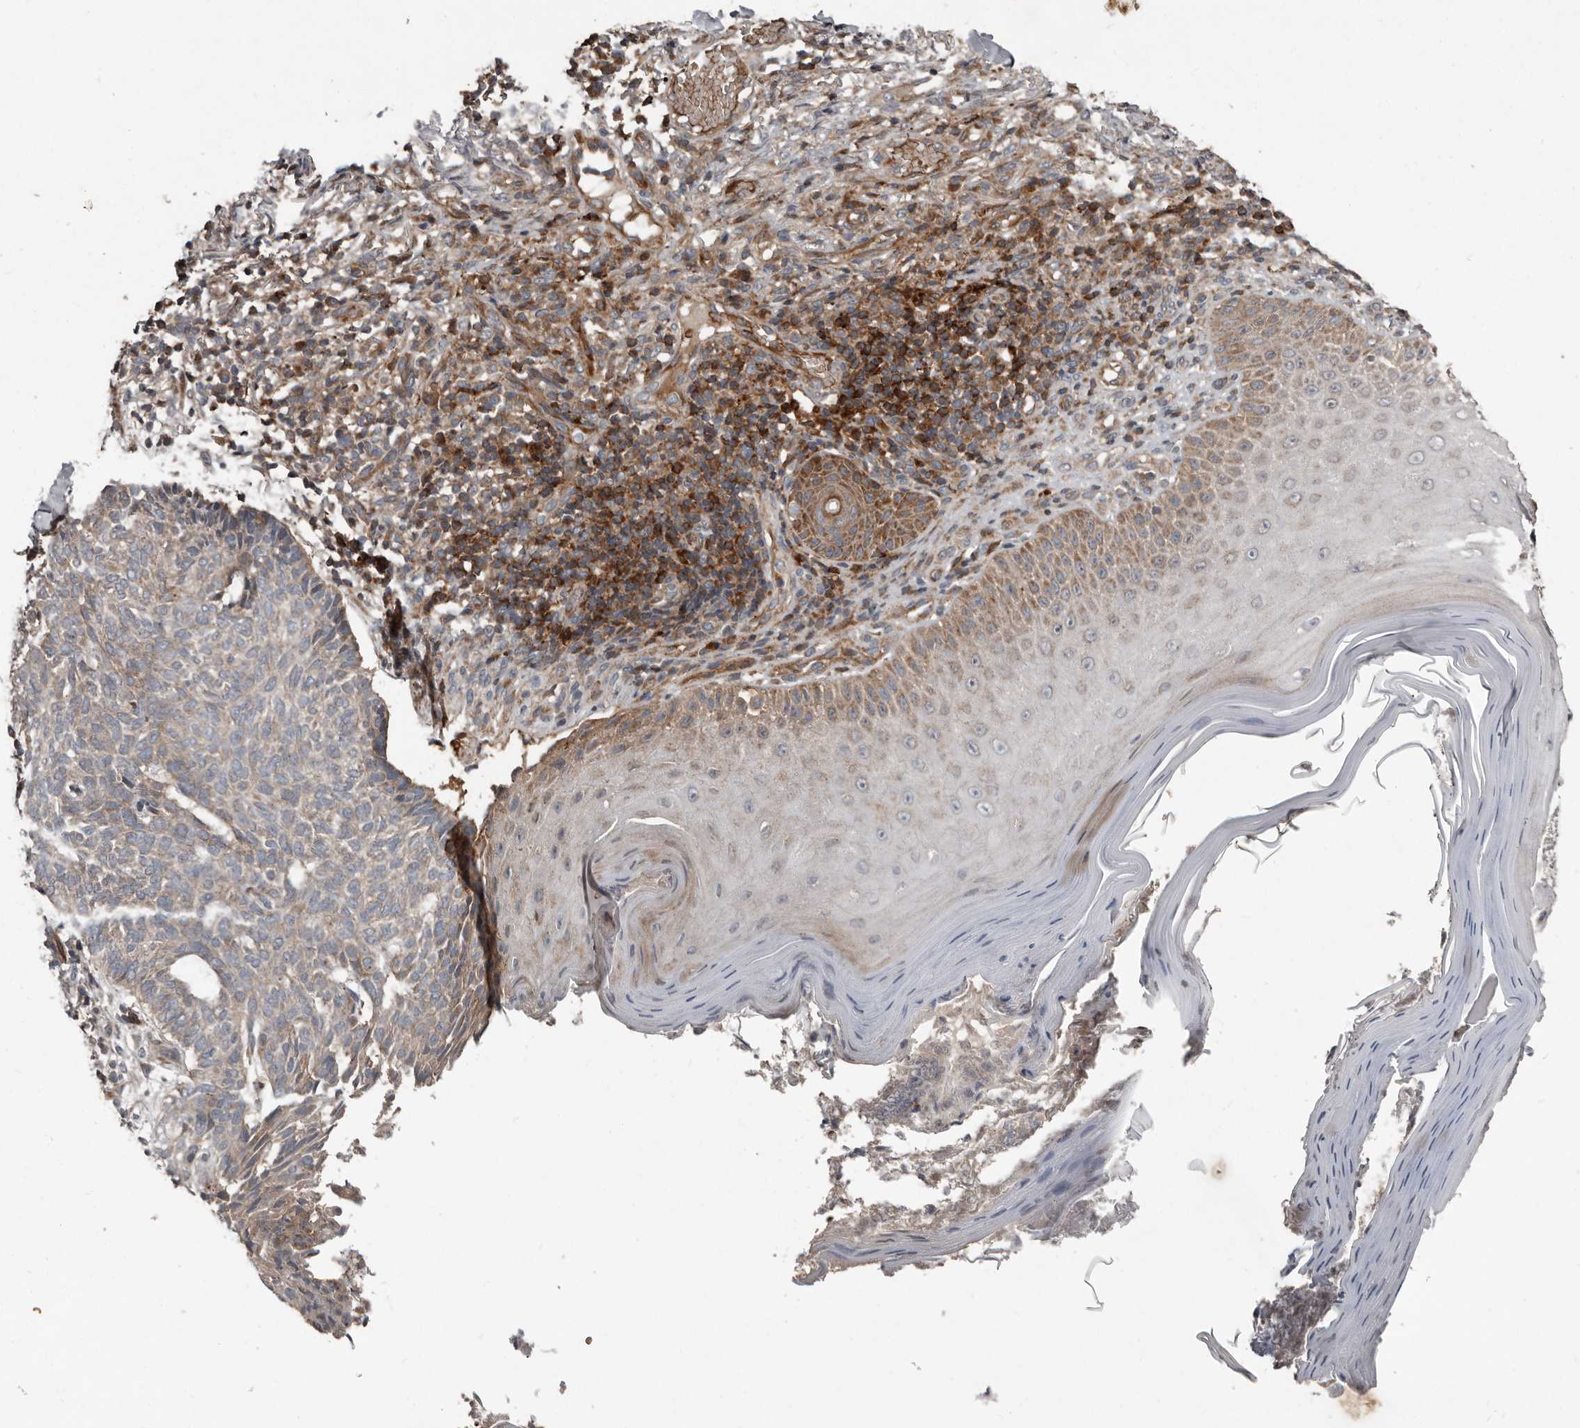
{"staining": {"intensity": "weak", "quantity": "25%-75%", "location": "cytoplasmic/membranous"}, "tissue": "skin cancer", "cell_type": "Tumor cells", "image_type": "cancer", "snomed": [{"axis": "morphology", "description": "Normal tissue, NOS"}, {"axis": "morphology", "description": "Basal cell carcinoma"}, {"axis": "topography", "description": "Skin"}], "caption": "Immunohistochemistry (IHC) histopathology image of human basal cell carcinoma (skin) stained for a protein (brown), which displays low levels of weak cytoplasmic/membranous expression in about 25%-75% of tumor cells.", "gene": "FBXO31", "patient": {"sex": "male", "age": 50}}